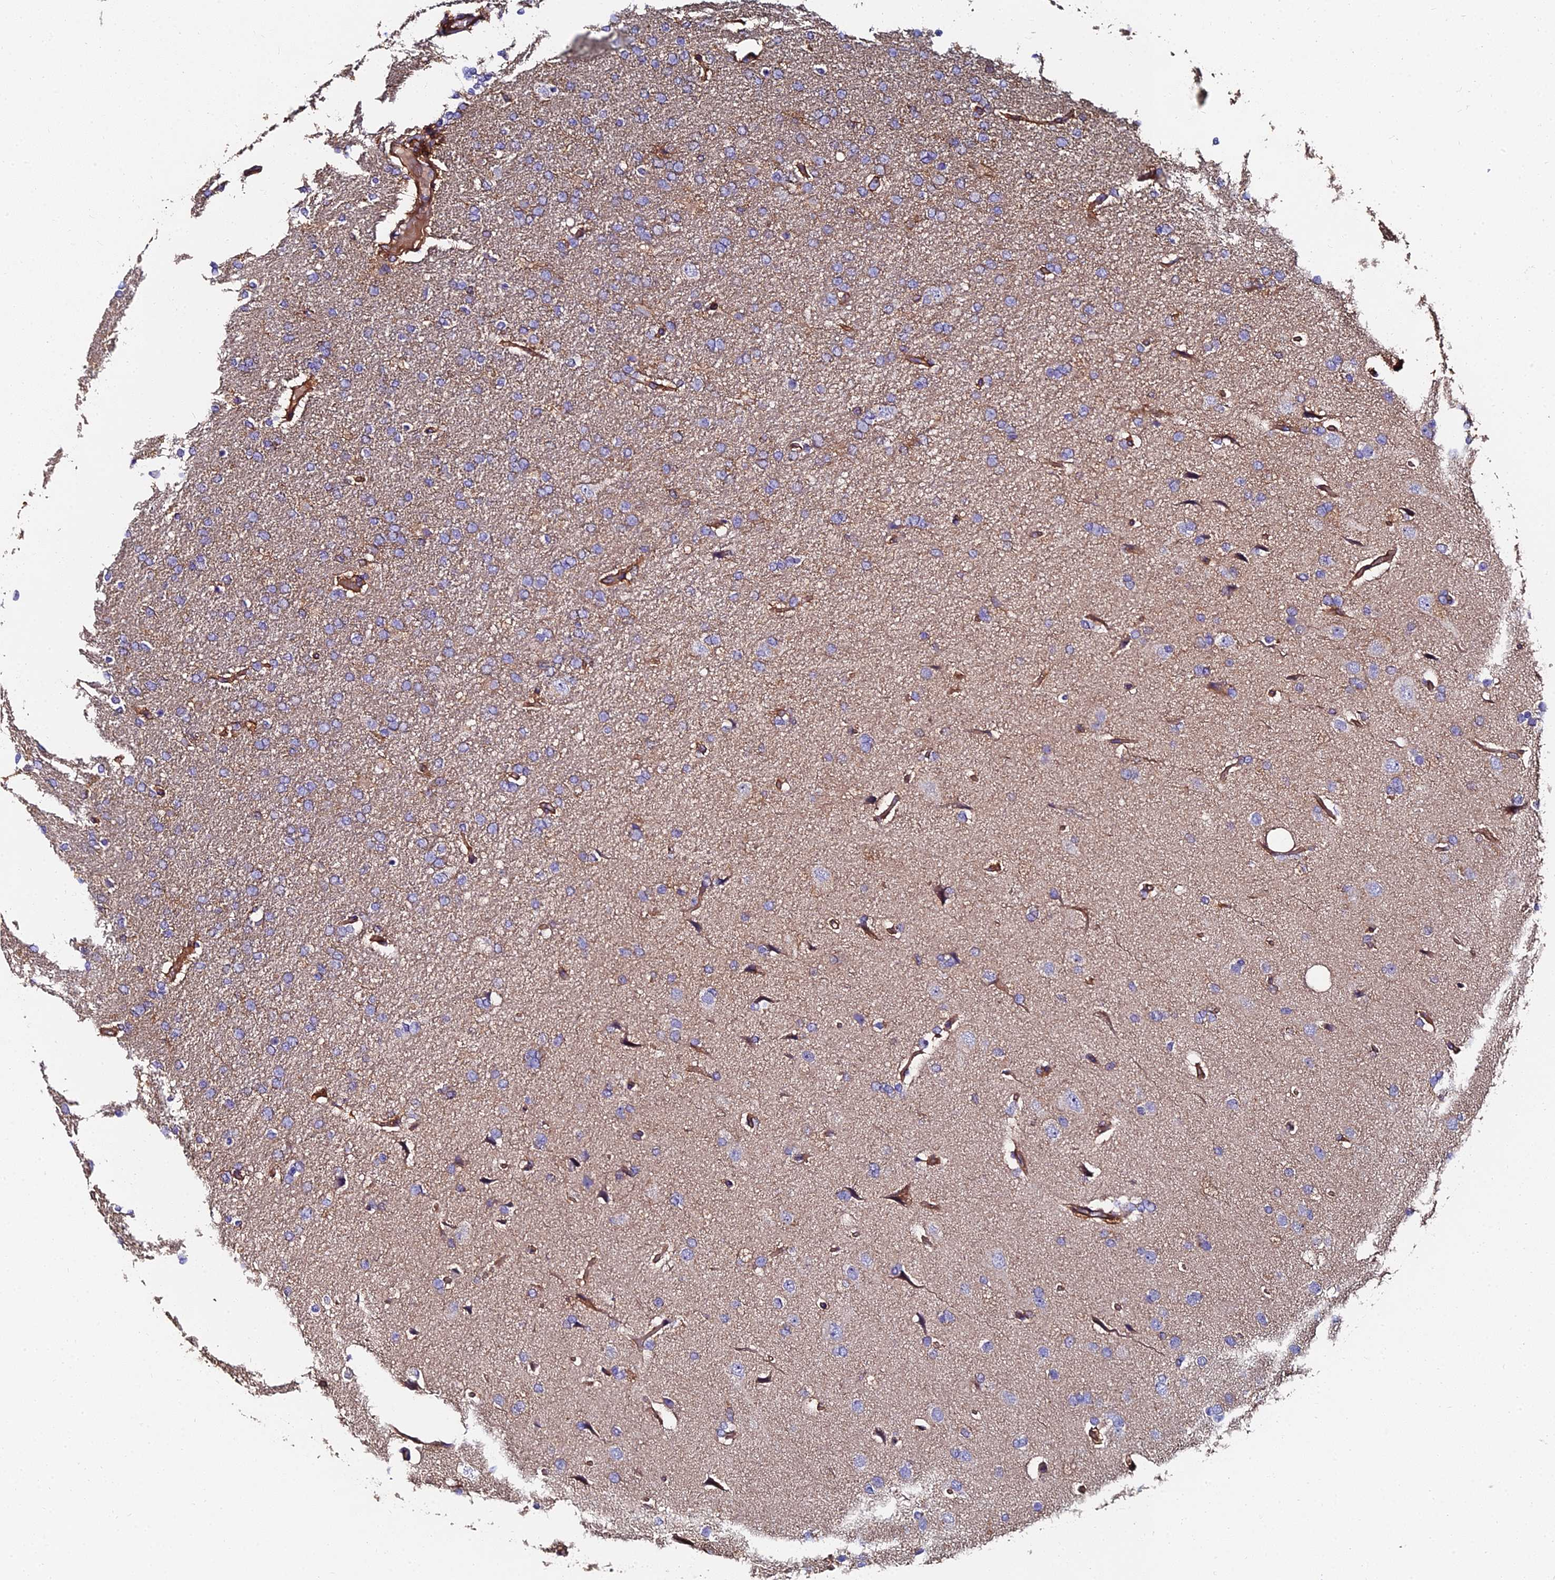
{"staining": {"intensity": "negative", "quantity": "none", "location": "none"}, "tissue": "glioma", "cell_type": "Tumor cells", "image_type": "cancer", "snomed": [{"axis": "morphology", "description": "Glioma, malignant, High grade"}, {"axis": "topography", "description": "Brain"}], "caption": "There is no significant staining in tumor cells of malignant glioma (high-grade).", "gene": "EXT1", "patient": {"sex": "male", "age": 72}}